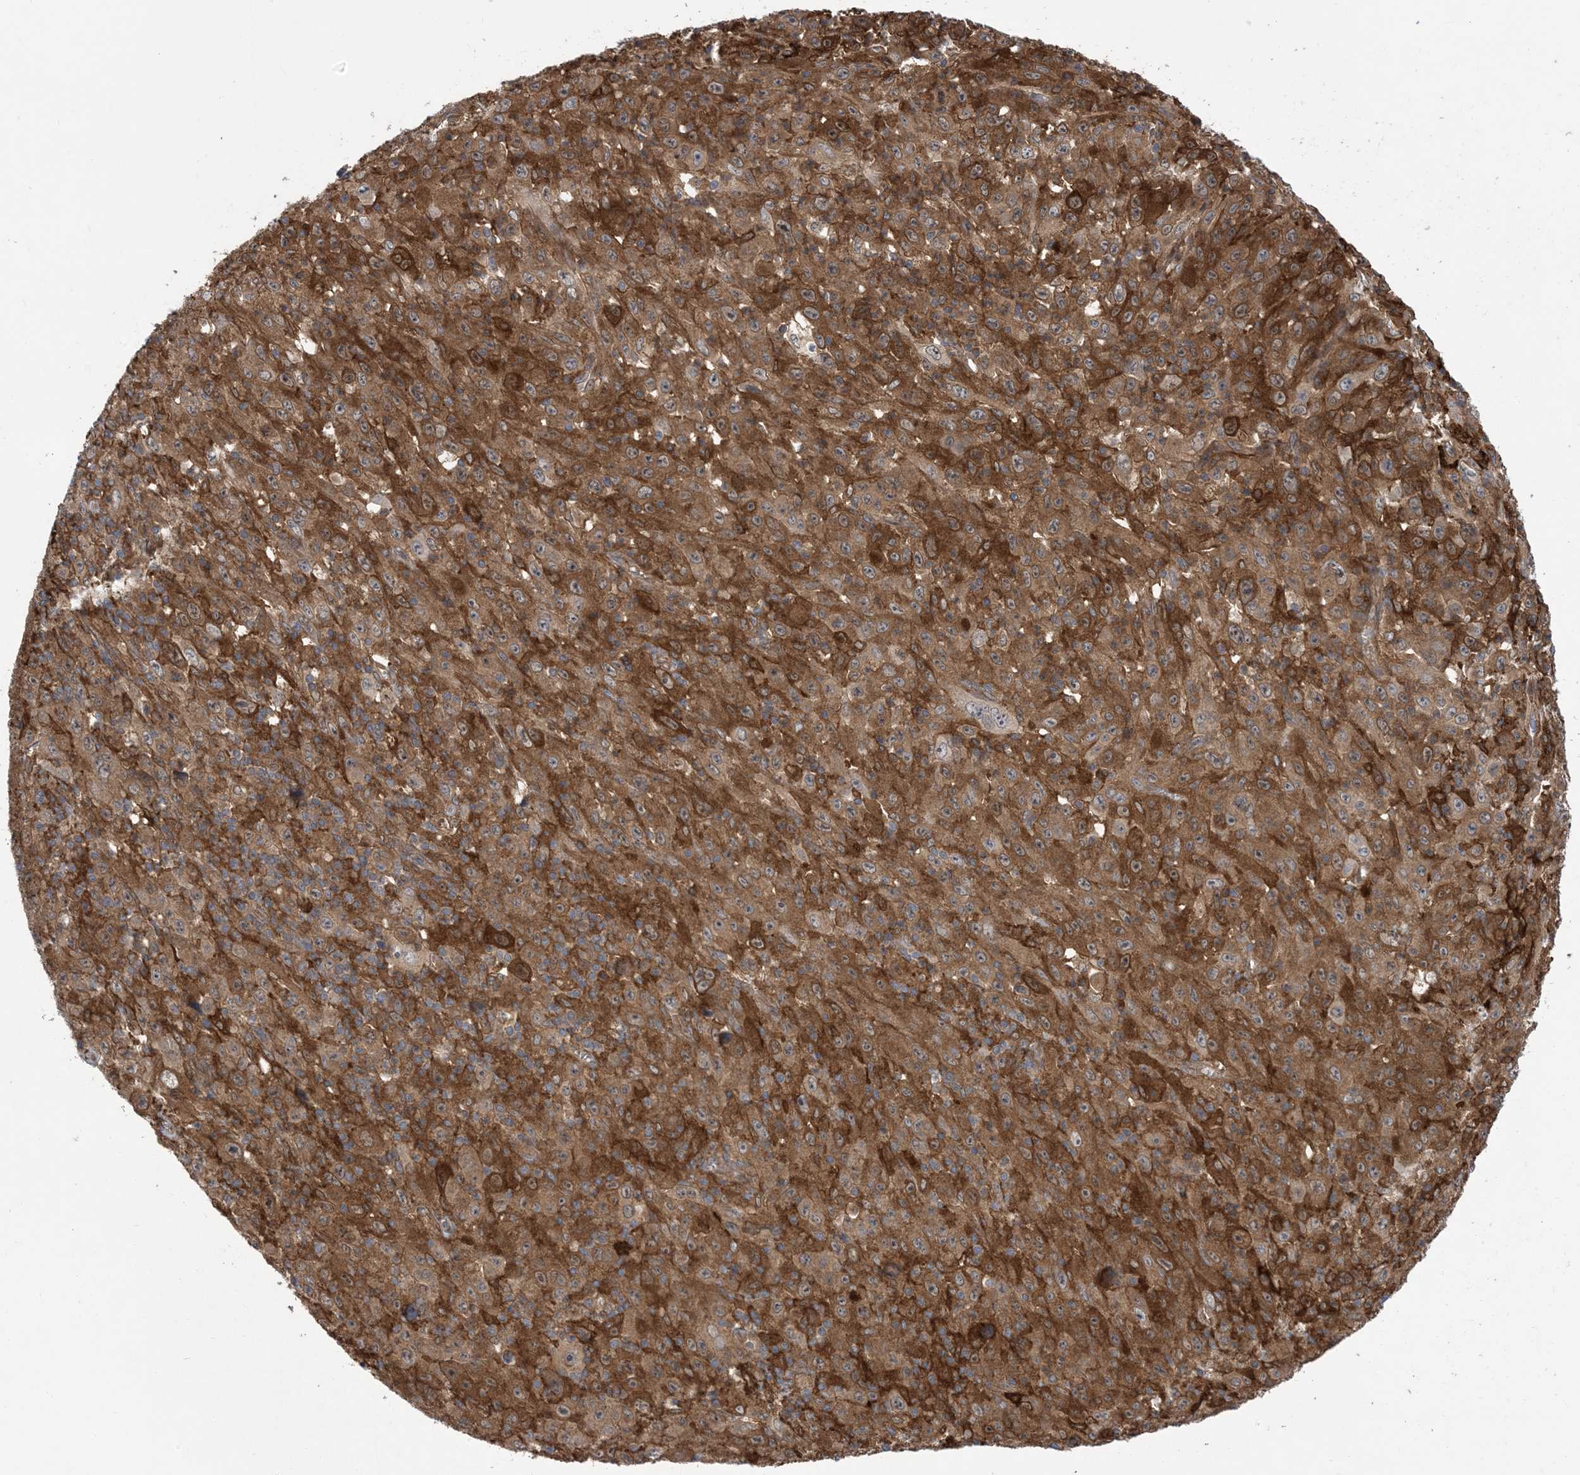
{"staining": {"intensity": "moderate", "quantity": ">75%", "location": "cytoplasmic/membranous"}, "tissue": "melanoma", "cell_type": "Tumor cells", "image_type": "cancer", "snomed": [{"axis": "morphology", "description": "Malignant melanoma, Metastatic site"}, {"axis": "topography", "description": "Skin"}], "caption": "Immunohistochemistry (IHC) of melanoma shows medium levels of moderate cytoplasmic/membranous expression in approximately >75% of tumor cells.", "gene": "HS1BP3", "patient": {"sex": "female", "age": 56}}